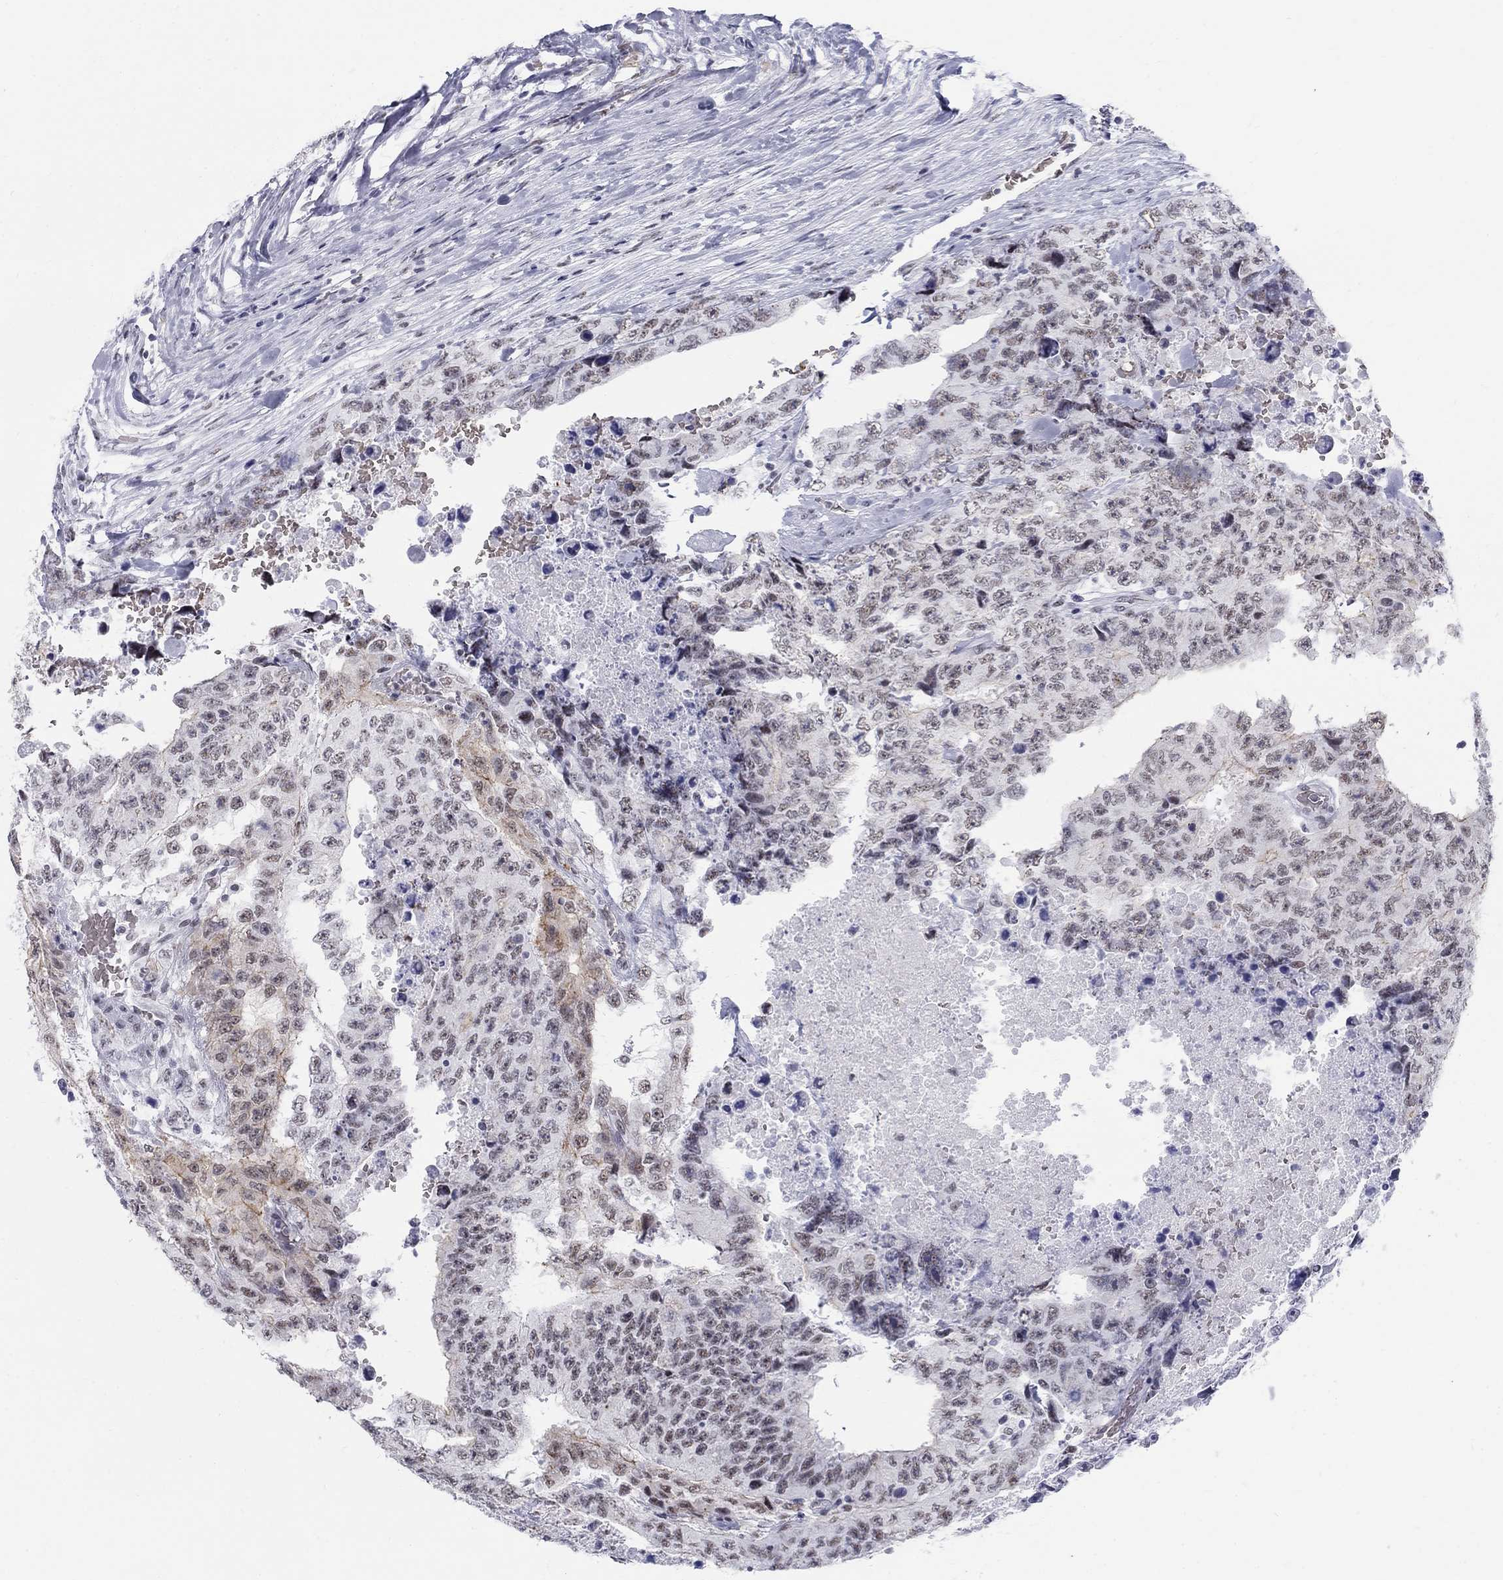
{"staining": {"intensity": "weak", "quantity": "<25%", "location": "nuclear"}, "tissue": "testis cancer", "cell_type": "Tumor cells", "image_type": "cancer", "snomed": [{"axis": "morphology", "description": "Carcinoma, Embryonal, NOS"}, {"axis": "topography", "description": "Testis"}], "caption": "This is an immunohistochemistry micrograph of testis cancer (embryonal carcinoma). There is no staining in tumor cells.", "gene": "DMTN", "patient": {"sex": "male", "age": 24}}